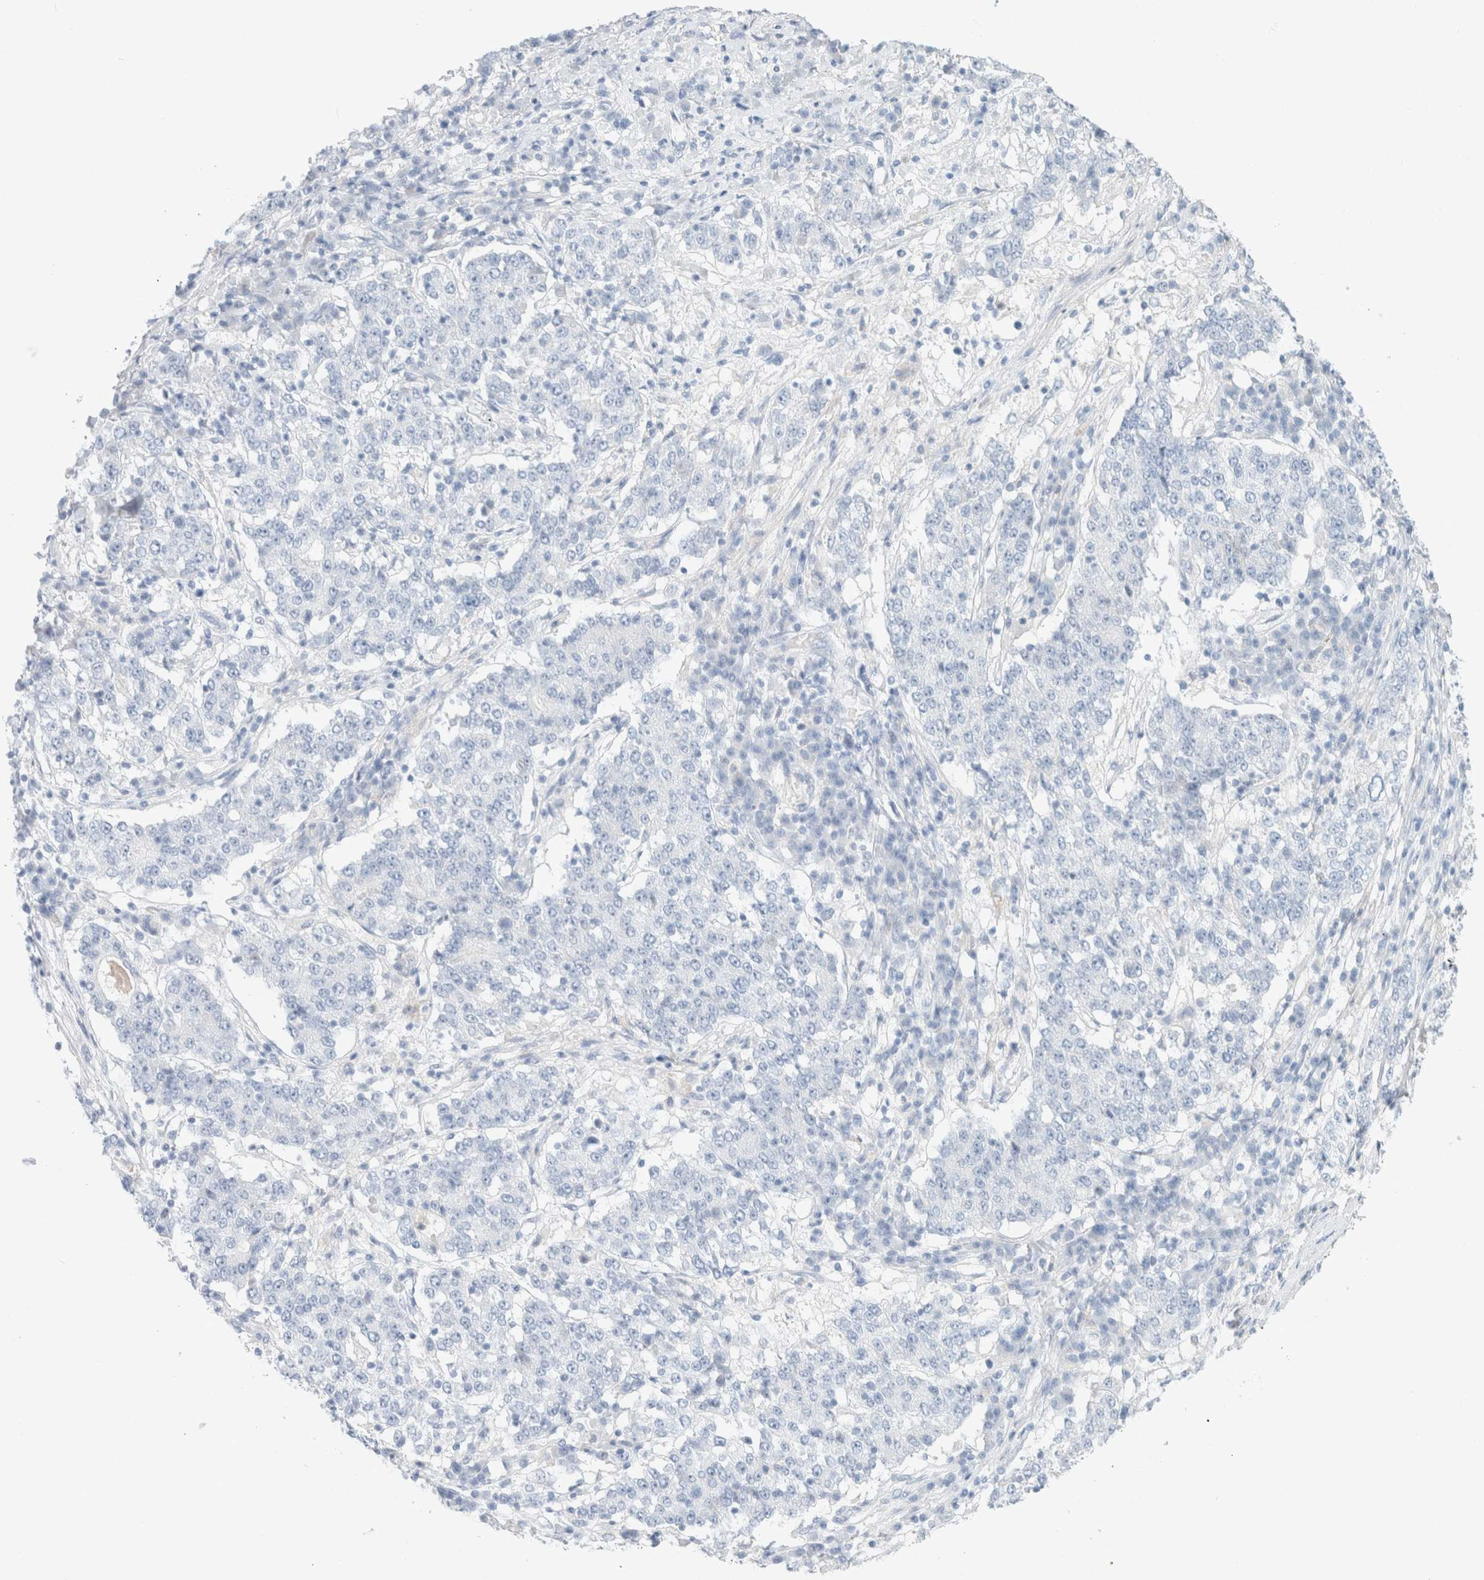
{"staining": {"intensity": "negative", "quantity": "none", "location": "none"}, "tissue": "stomach cancer", "cell_type": "Tumor cells", "image_type": "cancer", "snomed": [{"axis": "morphology", "description": "Adenocarcinoma, NOS"}, {"axis": "topography", "description": "Stomach"}], "caption": "The photomicrograph demonstrates no staining of tumor cells in stomach cancer (adenocarcinoma). (DAB (3,3'-diaminobenzidine) IHC, high magnification).", "gene": "CPQ", "patient": {"sex": "male", "age": 59}}